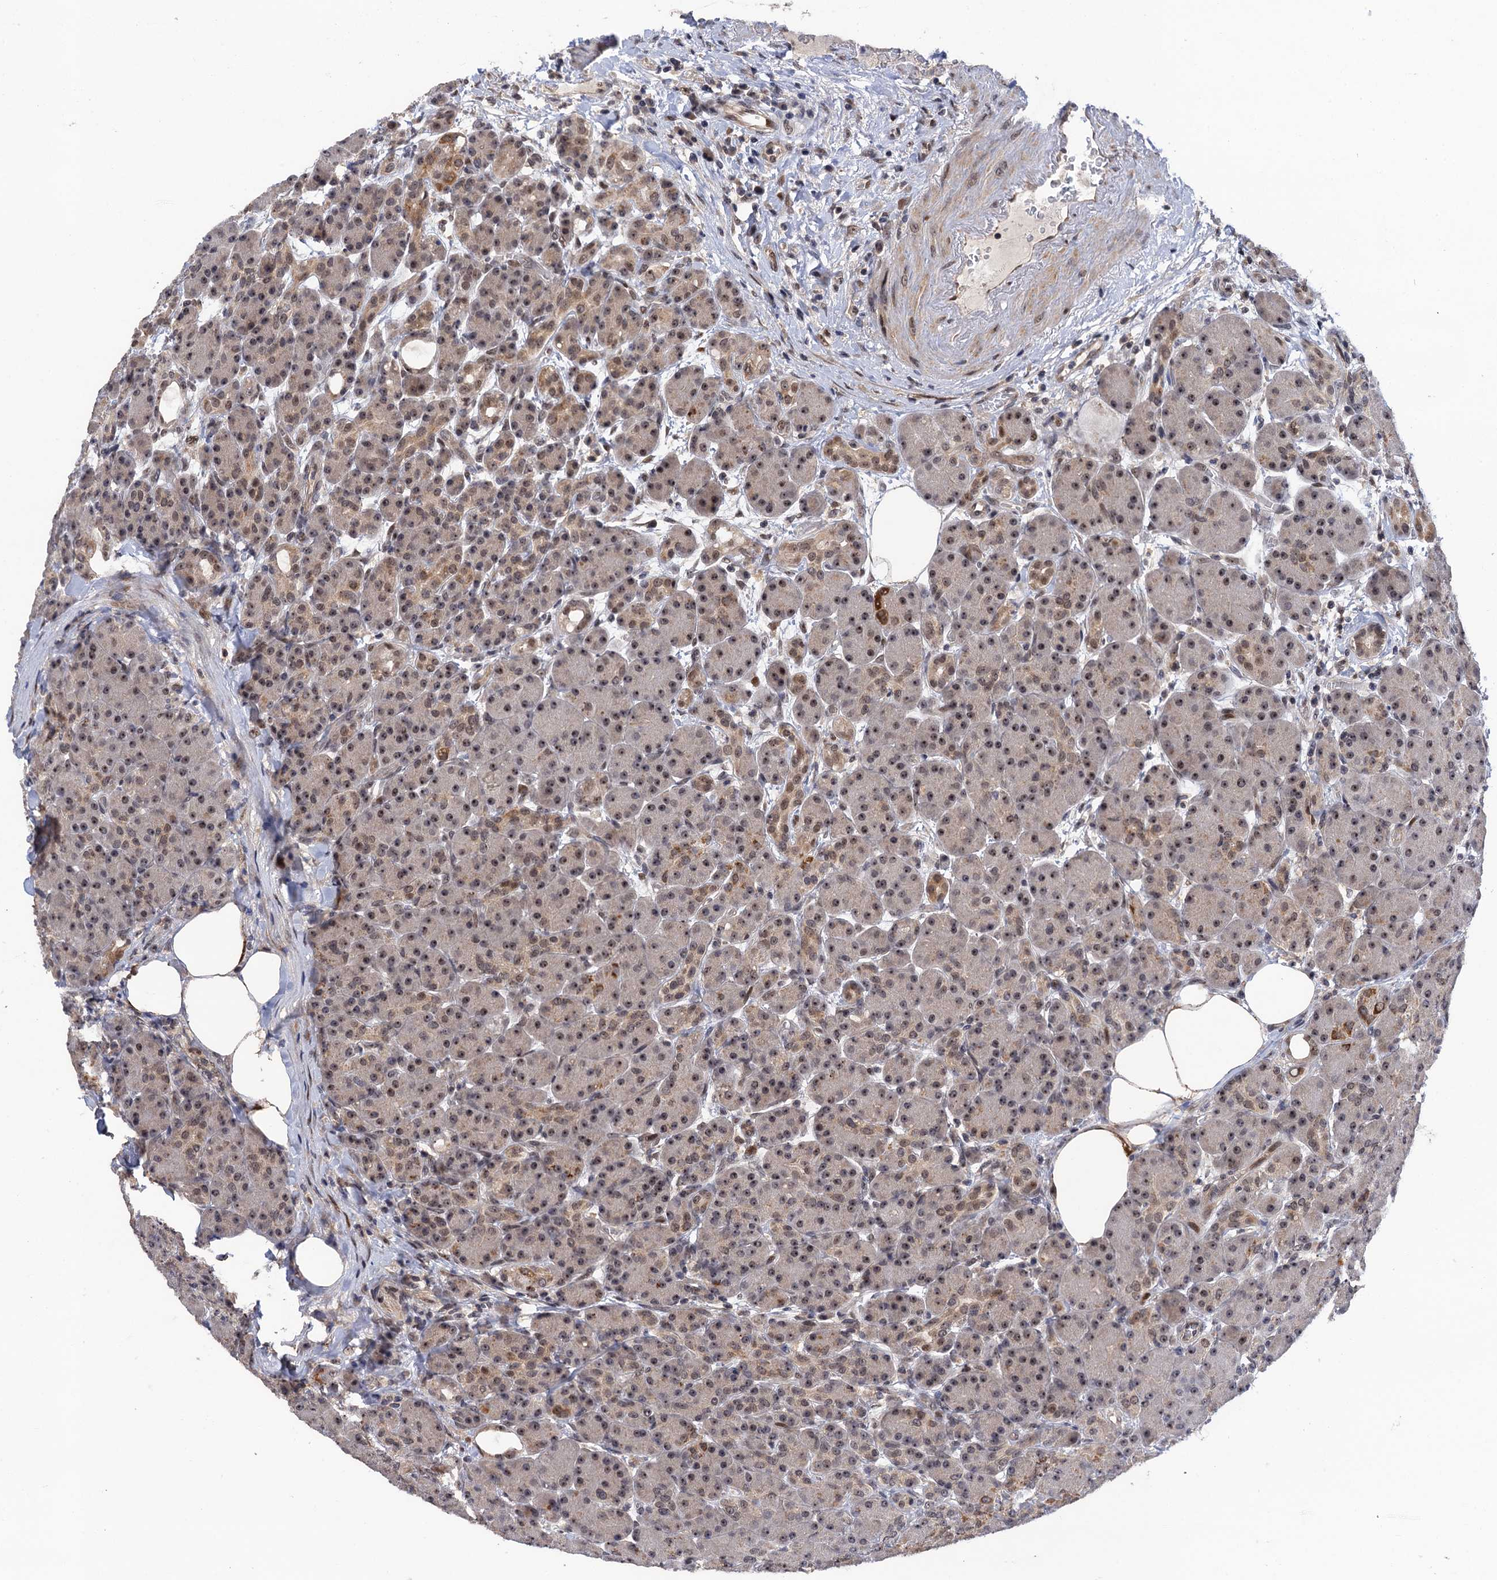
{"staining": {"intensity": "moderate", "quantity": "25%-75%", "location": "nuclear"}, "tissue": "pancreas", "cell_type": "Exocrine glandular cells", "image_type": "normal", "snomed": [{"axis": "morphology", "description": "Normal tissue, NOS"}, {"axis": "topography", "description": "Pancreas"}], "caption": "The histopathology image shows staining of normal pancreas, revealing moderate nuclear protein positivity (brown color) within exocrine glandular cells.", "gene": "ZAR1L", "patient": {"sex": "male", "age": 63}}